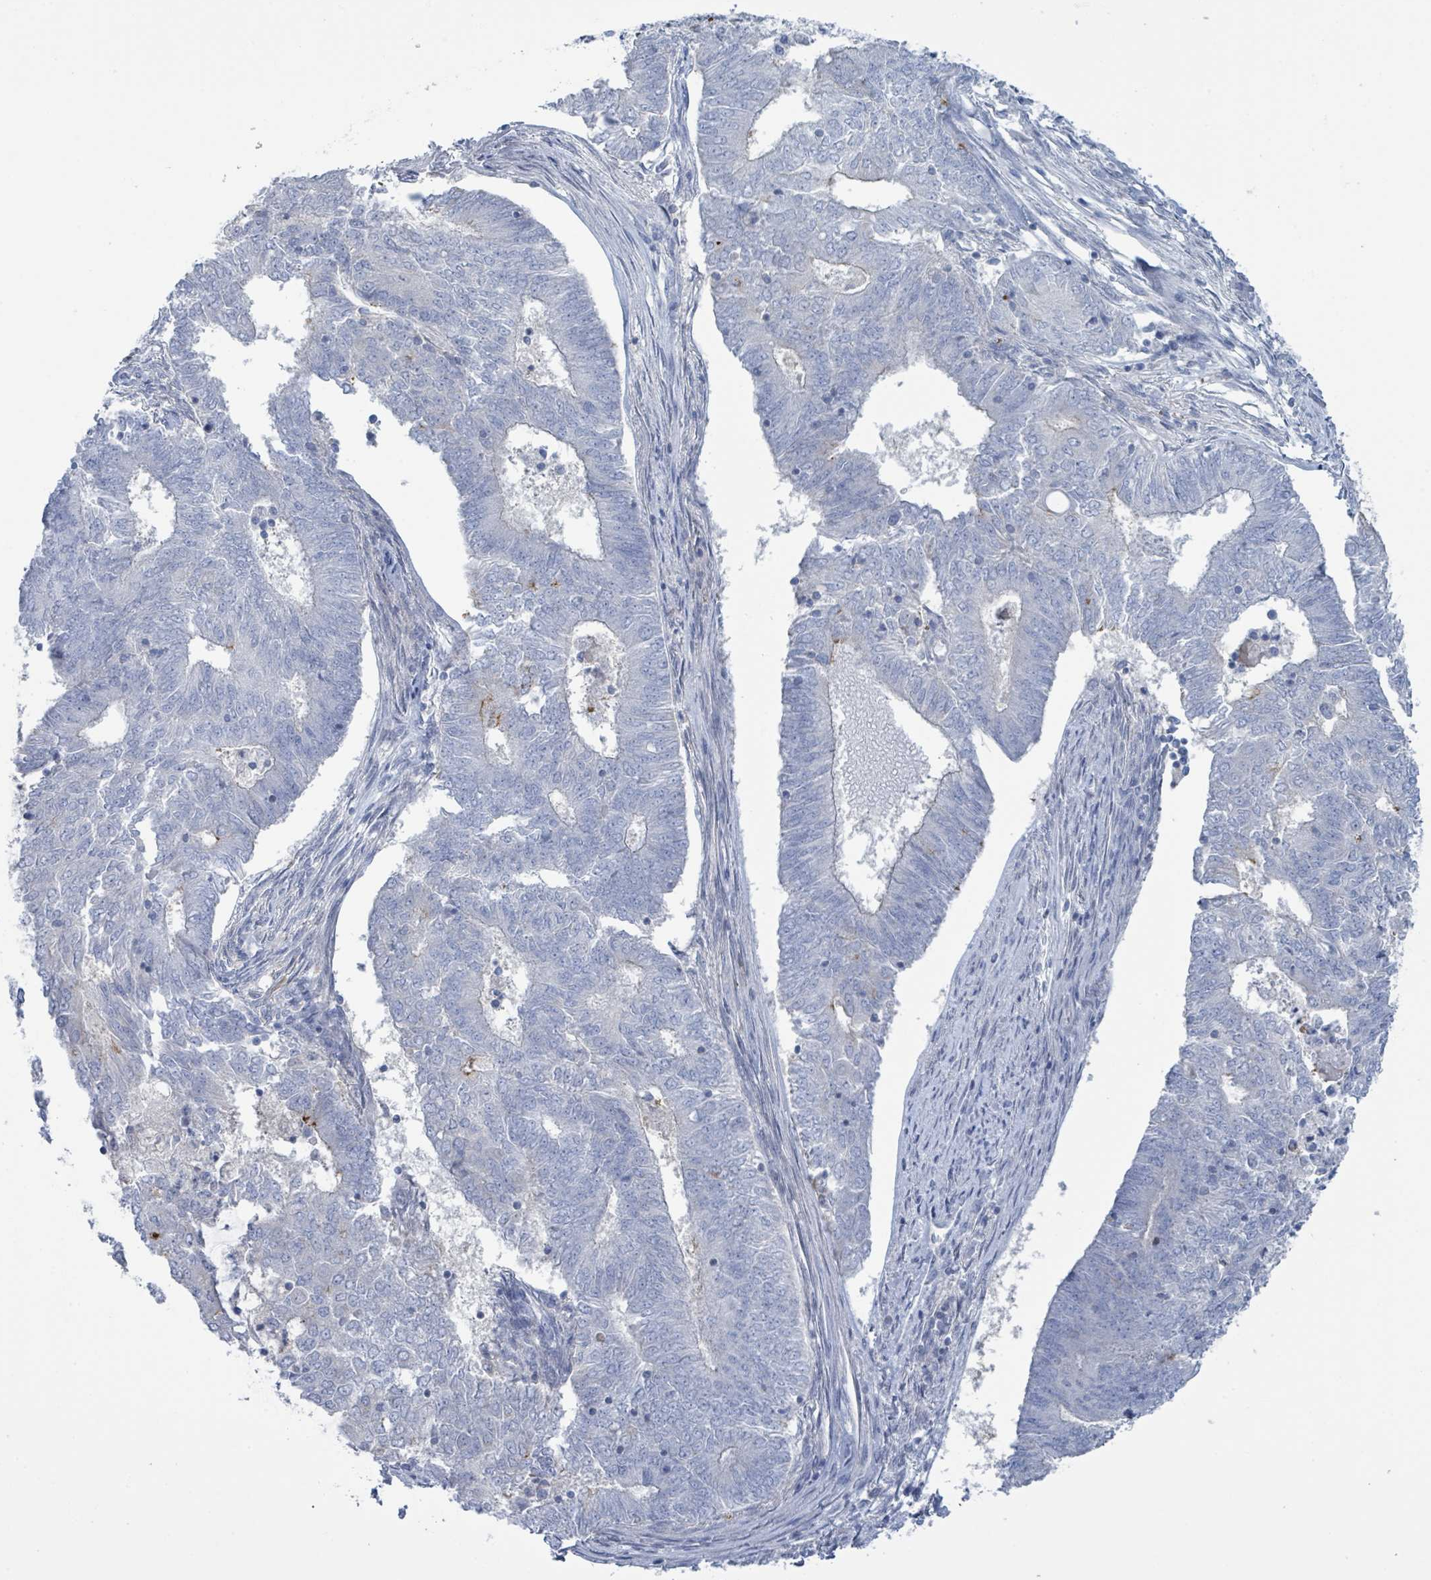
{"staining": {"intensity": "negative", "quantity": "none", "location": "none"}, "tissue": "endometrial cancer", "cell_type": "Tumor cells", "image_type": "cancer", "snomed": [{"axis": "morphology", "description": "Adenocarcinoma, NOS"}, {"axis": "topography", "description": "Endometrium"}], "caption": "This is an IHC image of human adenocarcinoma (endometrial). There is no positivity in tumor cells.", "gene": "DGKZ", "patient": {"sex": "female", "age": 62}}